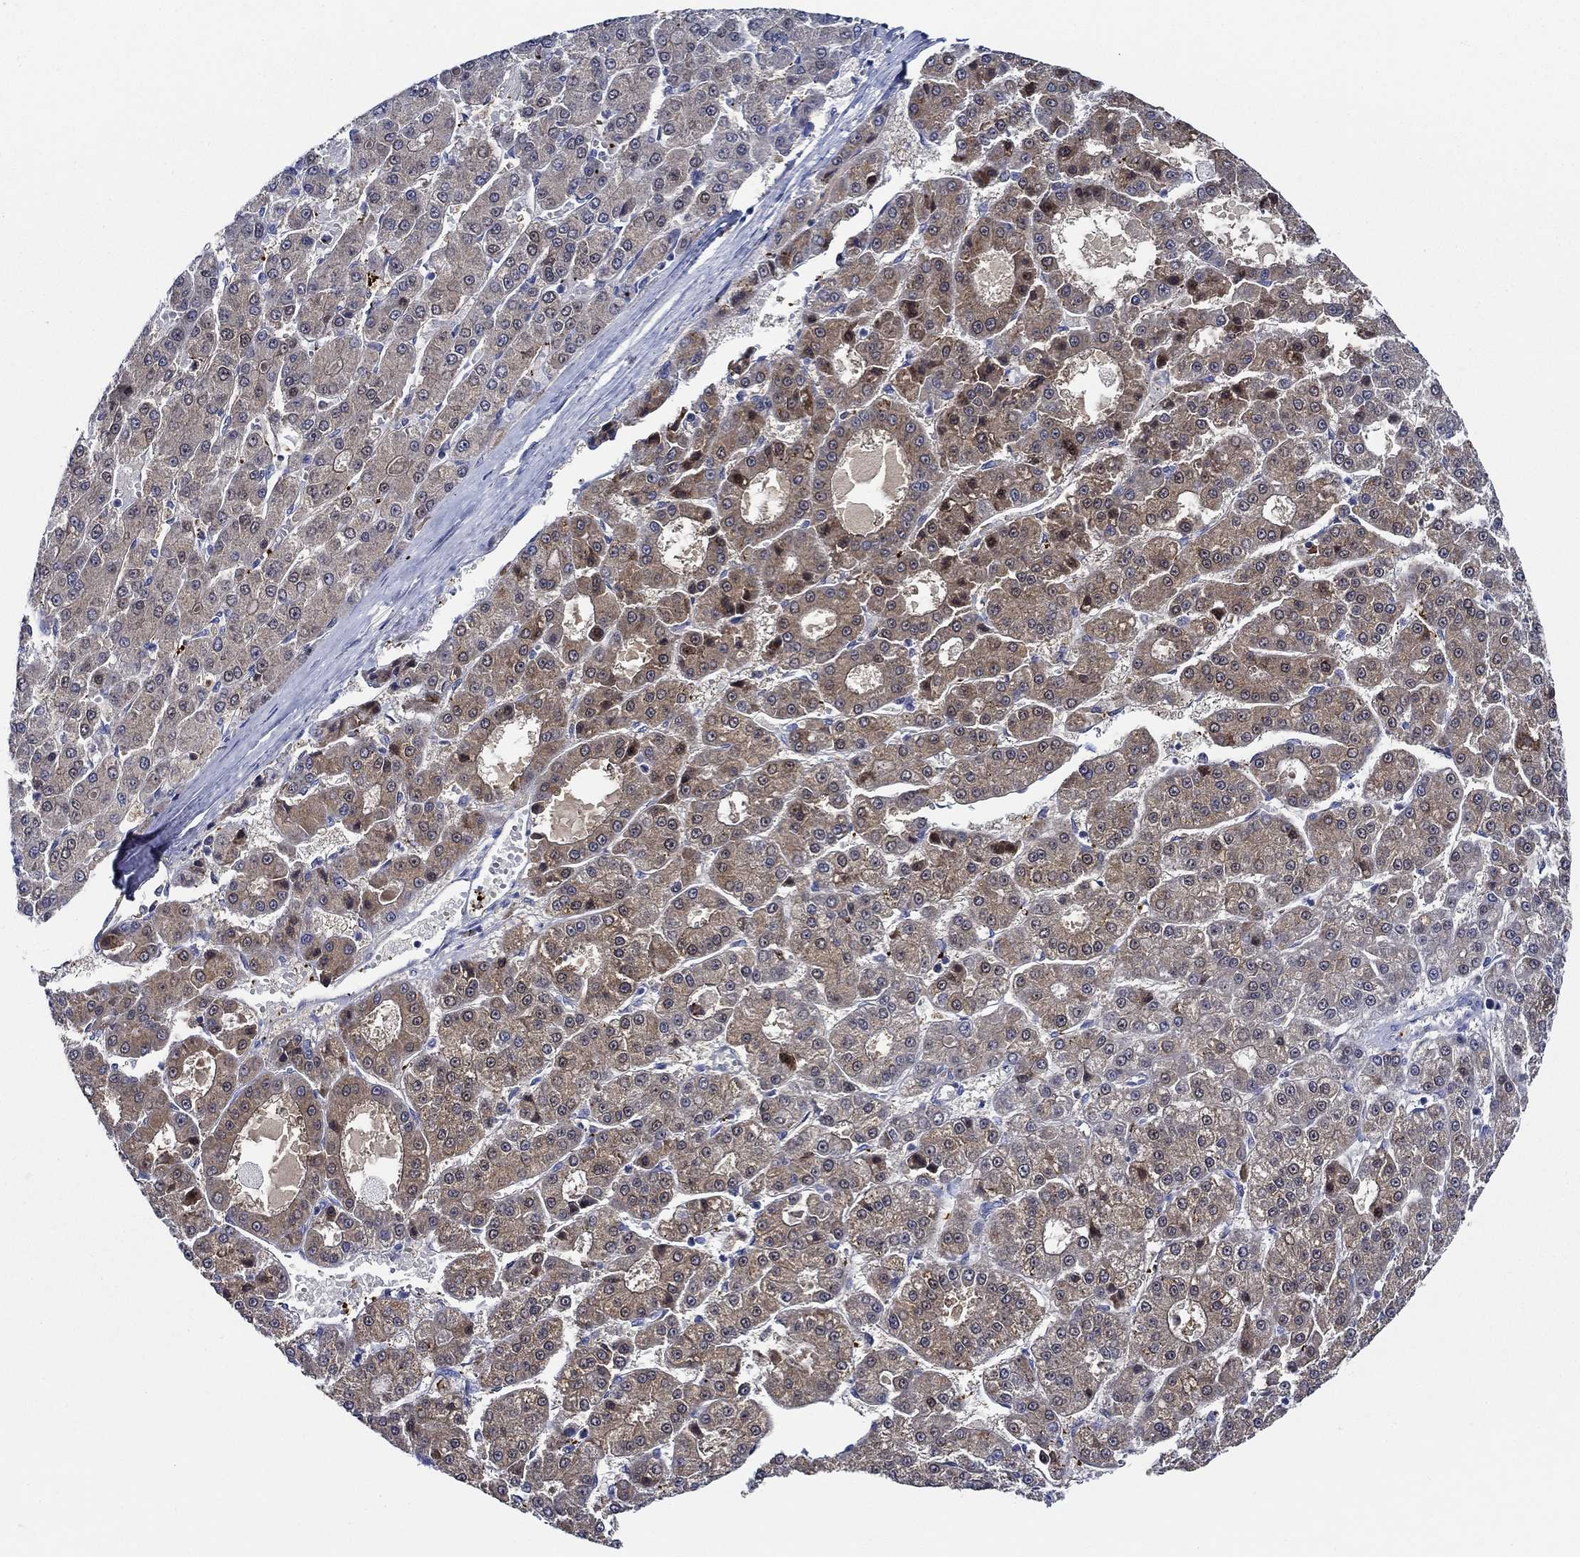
{"staining": {"intensity": "moderate", "quantity": ">75%", "location": "cytoplasmic/membranous"}, "tissue": "liver cancer", "cell_type": "Tumor cells", "image_type": "cancer", "snomed": [{"axis": "morphology", "description": "Carcinoma, Hepatocellular, NOS"}, {"axis": "topography", "description": "Liver"}], "caption": "Tumor cells exhibit medium levels of moderate cytoplasmic/membranous staining in approximately >75% of cells in liver hepatocellular carcinoma.", "gene": "ALOX12", "patient": {"sex": "male", "age": 70}}